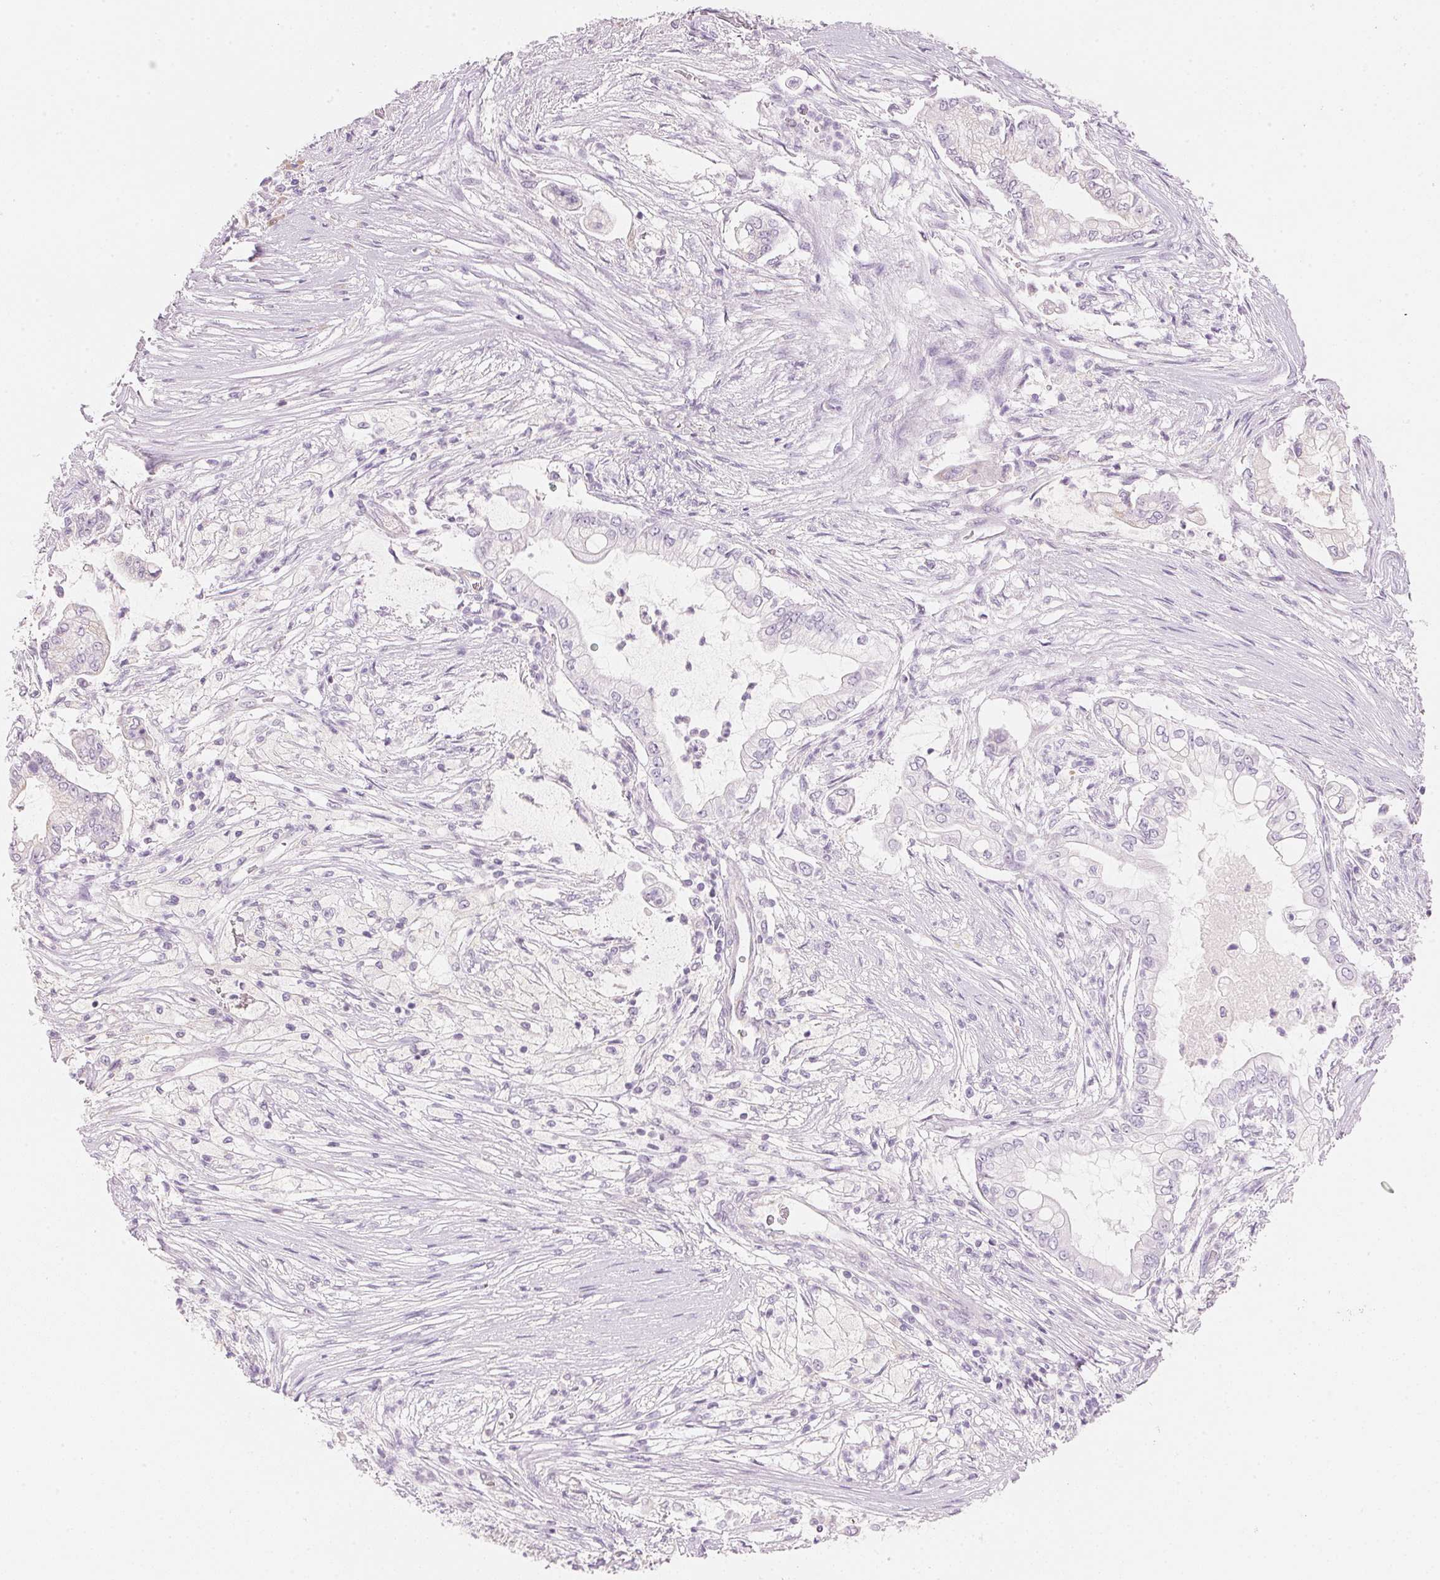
{"staining": {"intensity": "negative", "quantity": "none", "location": "none"}, "tissue": "pancreatic cancer", "cell_type": "Tumor cells", "image_type": "cancer", "snomed": [{"axis": "morphology", "description": "Adenocarcinoma, NOS"}, {"axis": "topography", "description": "Pancreas"}], "caption": "There is no significant expression in tumor cells of adenocarcinoma (pancreatic).", "gene": "HOXB13", "patient": {"sex": "female", "age": 69}}